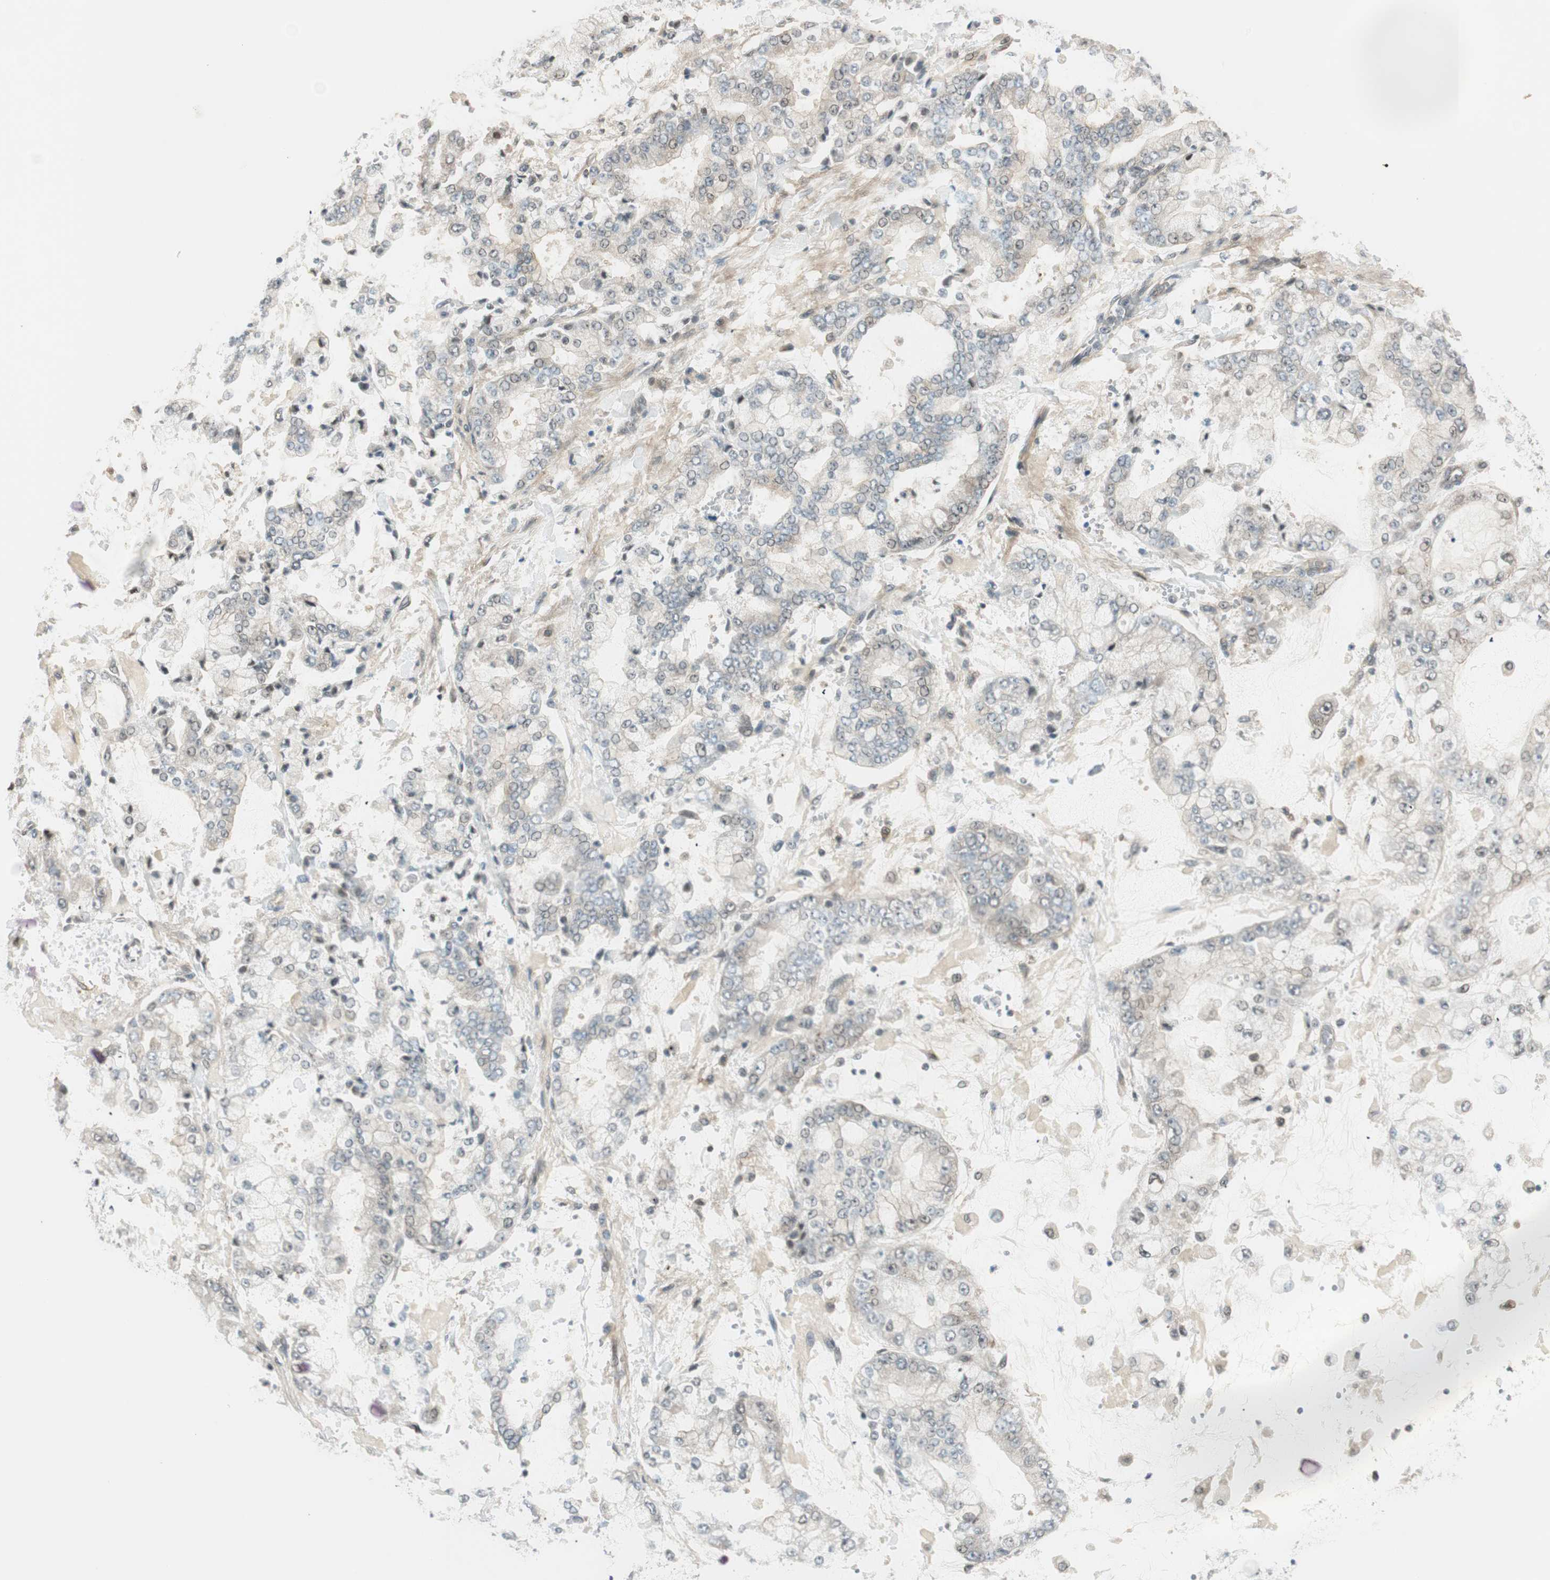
{"staining": {"intensity": "negative", "quantity": "none", "location": "none"}, "tissue": "stomach cancer", "cell_type": "Tumor cells", "image_type": "cancer", "snomed": [{"axis": "morphology", "description": "Adenocarcinoma, NOS"}, {"axis": "topography", "description": "Stomach"}], "caption": "This is a image of IHC staining of stomach adenocarcinoma, which shows no expression in tumor cells.", "gene": "PSMD8", "patient": {"sex": "male", "age": 76}}